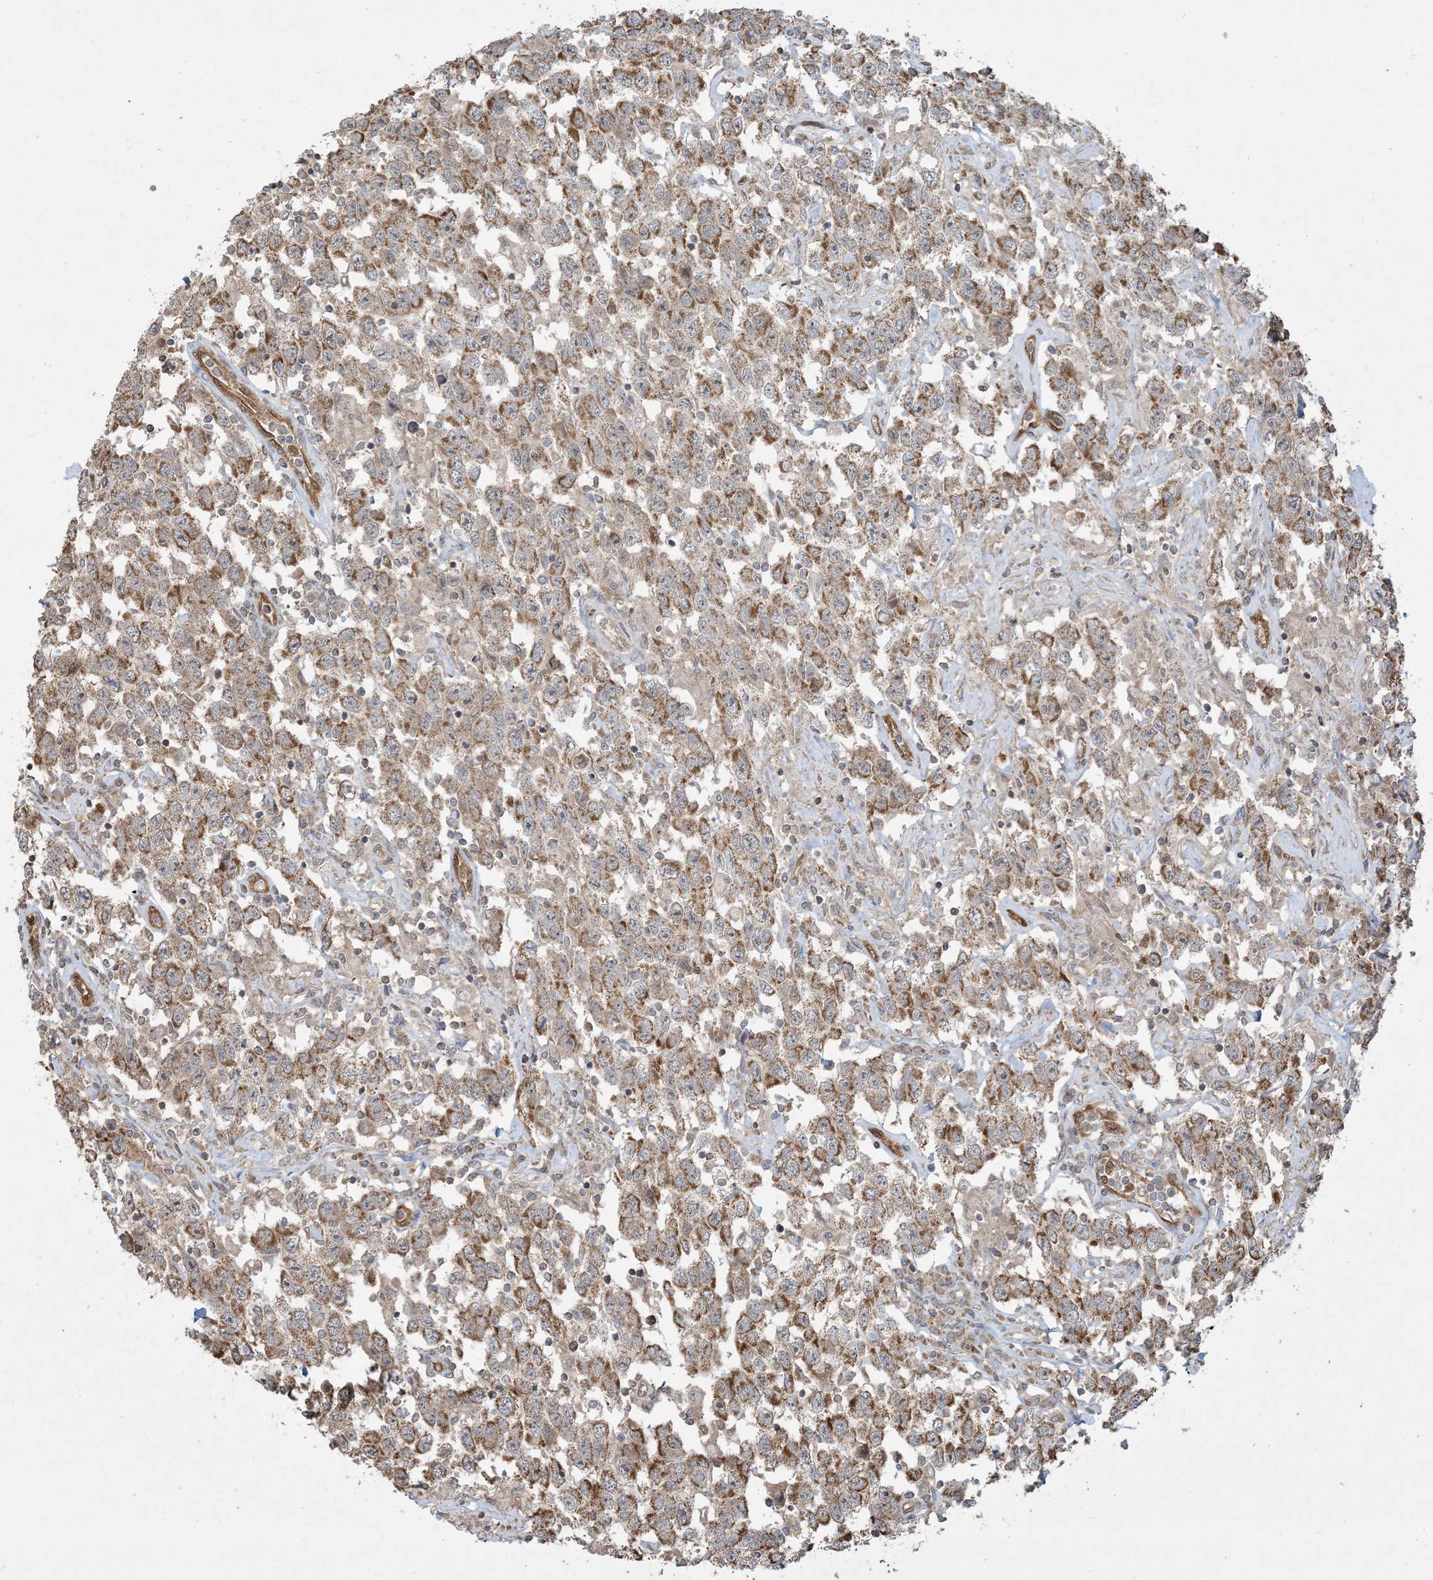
{"staining": {"intensity": "moderate", "quantity": ">75%", "location": "cytoplasmic/membranous"}, "tissue": "testis cancer", "cell_type": "Tumor cells", "image_type": "cancer", "snomed": [{"axis": "morphology", "description": "Seminoma, NOS"}, {"axis": "topography", "description": "Testis"}], "caption": "Testis cancer tissue shows moderate cytoplasmic/membranous positivity in approximately >75% of tumor cells The protein is shown in brown color, while the nuclei are stained blue.", "gene": "PPM1F", "patient": {"sex": "male", "age": 41}}